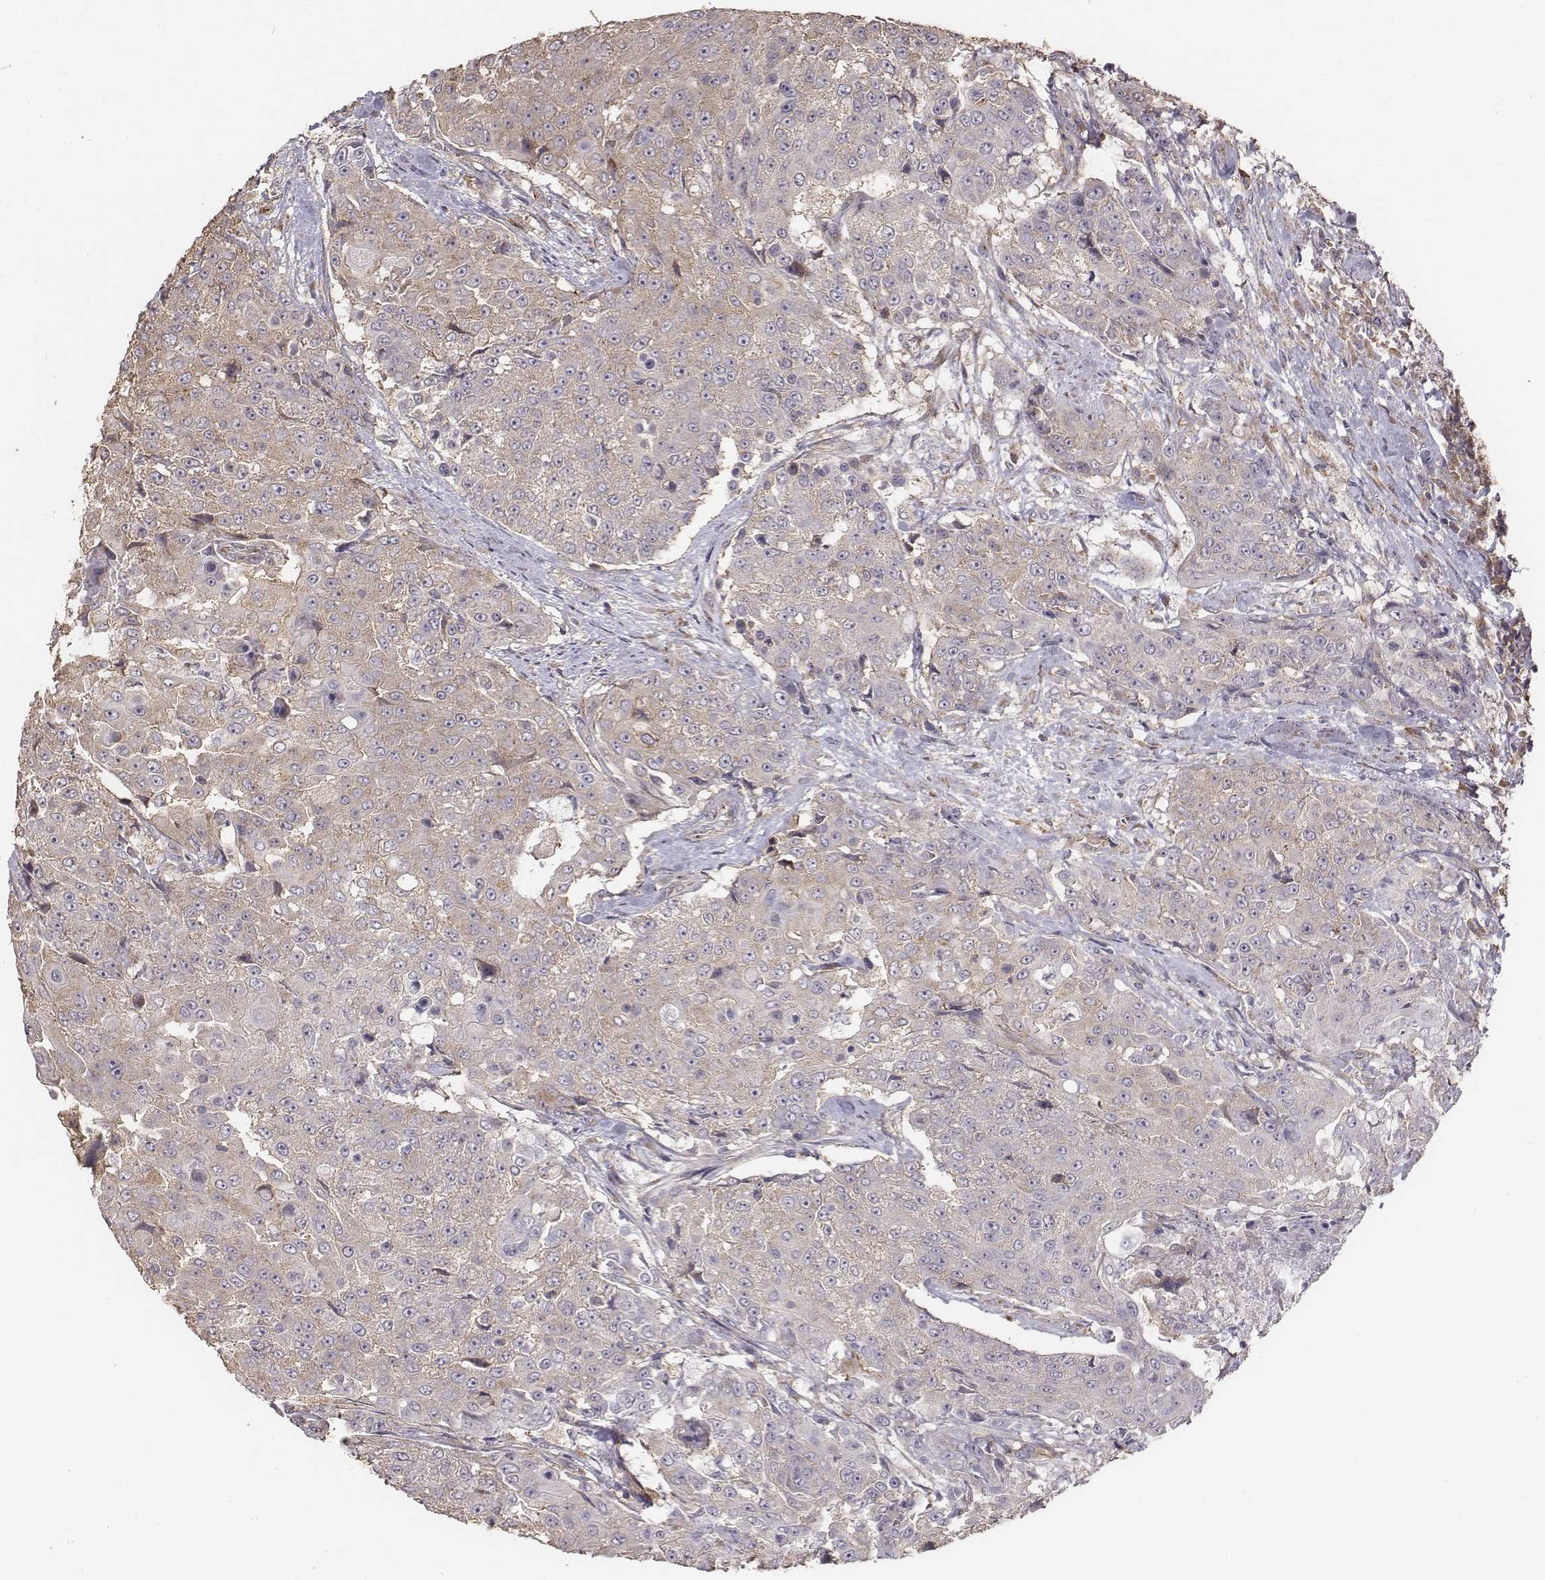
{"staining": {"intensity": "weak", "quantity": ">75%", "location": "cytoplasmic/membranous"}, "tissue": "urothelial cancer", "cell_type": "Tumor cells", "image_type": "cancer", "snomed": [{"axis": "morphology", "description": "Urothelial carcinoma, High grade"}, {"axis": "topography", "description": "Urinary bladder"}], "caption": "Tumor cells demonstrate low levels of weak cytoplasmic/membranous expression in about >75% of cells in human urothelial carcinoma (high-grade).", "gene": "AP1B1", "patient": {"sex": "female", "age": 63}}